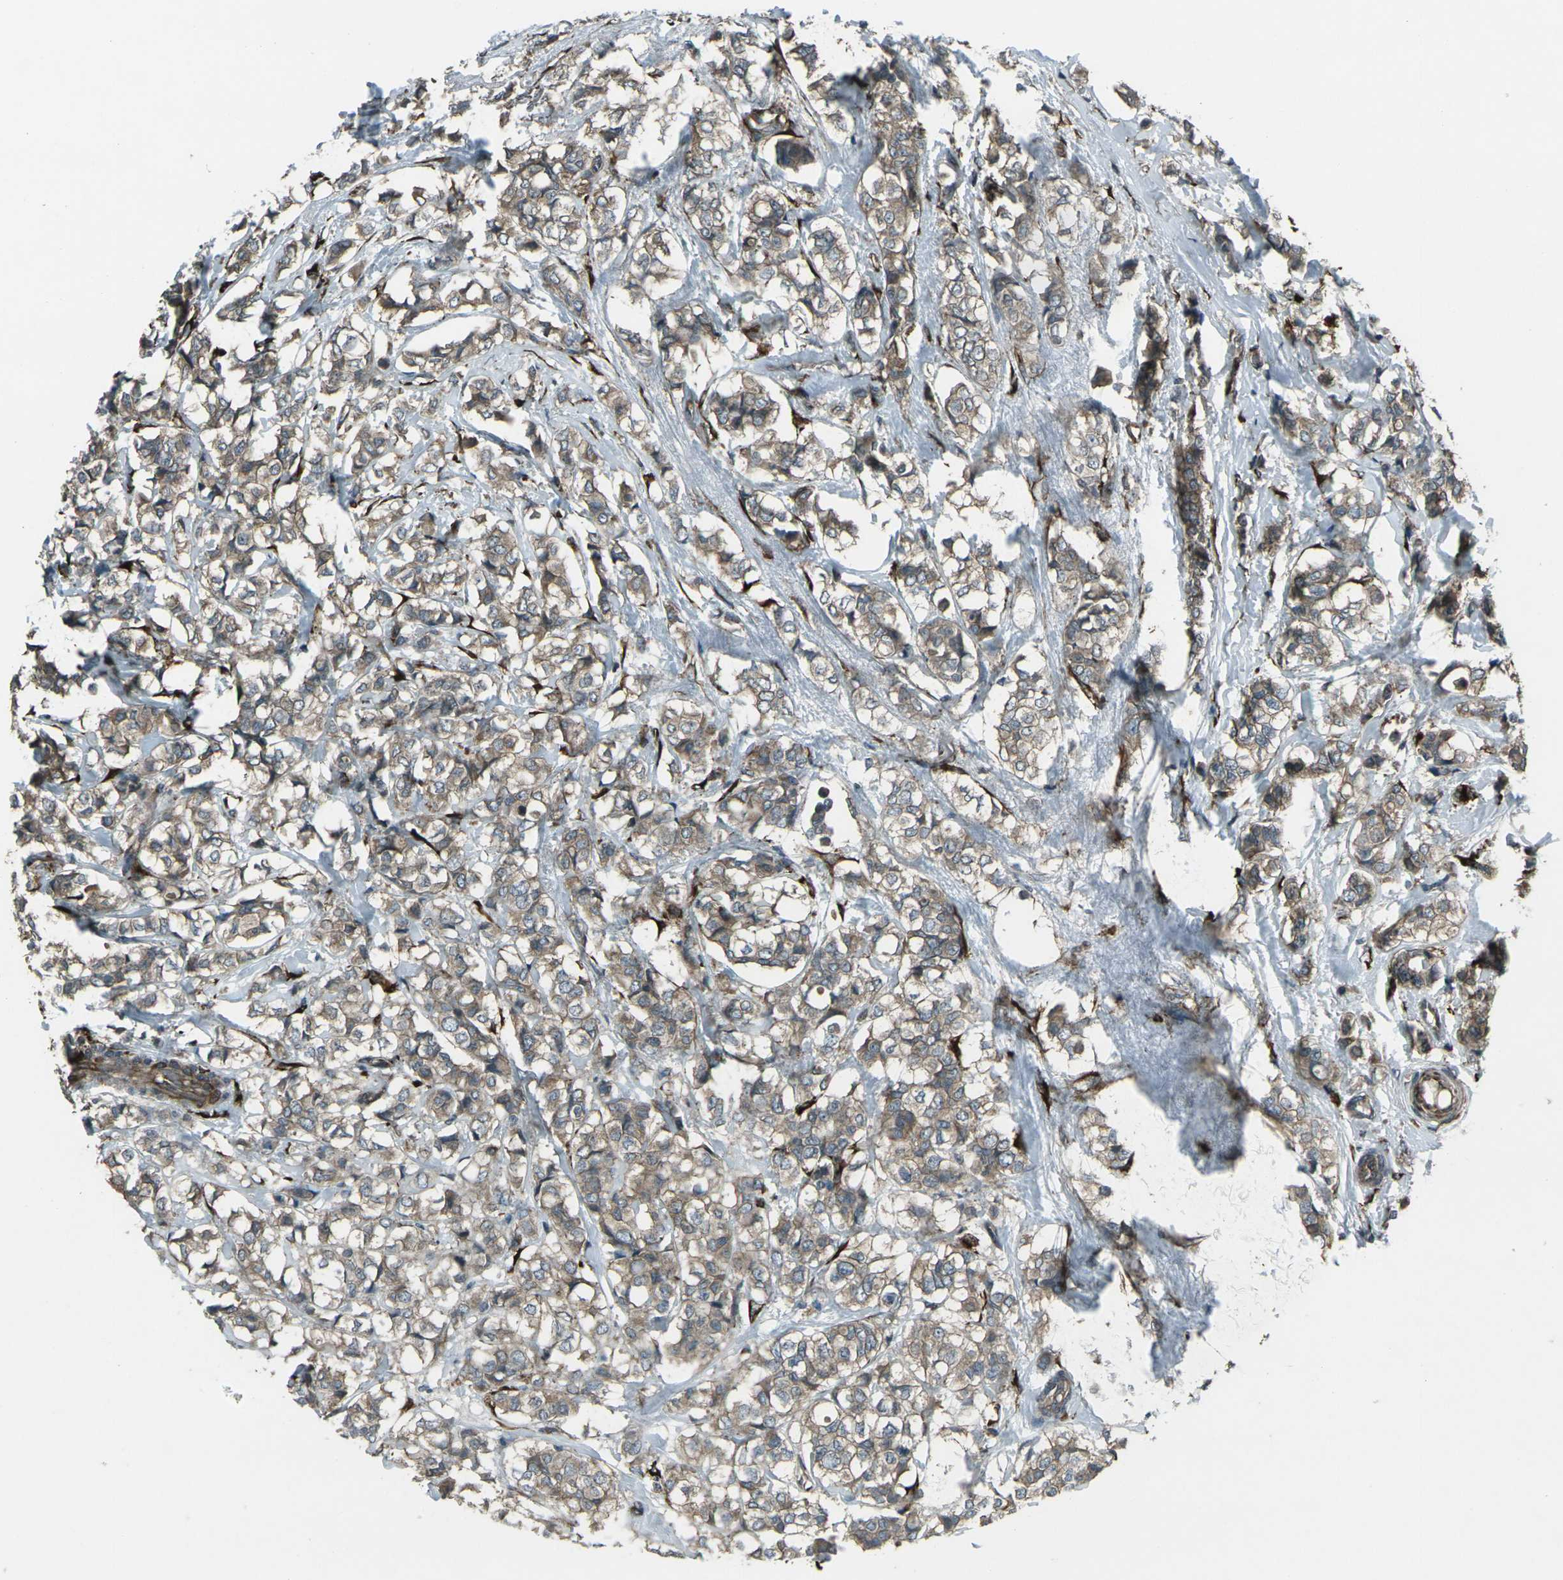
{"staining": {"intensity": "weak", "quantity": ">75%", "location": "cytoplasmic/membranous"}, "tissue": "breast cancer", "cell_type": "Tumor cells", "image_type": "cancer", "snomed": [{"axis": "morphology", "description": "Lobular carcinoma"}, {"axis": "topography", "description": "Breast"}], "caption": "Breast lobular carcinoma was stained to show a protein in brown. There is low levels of weak cytoplasmic/membranous expression in about >75% of tumor cells.", "gene": "LSMEM1", "patient": {"sex": "female", "age": 60}}